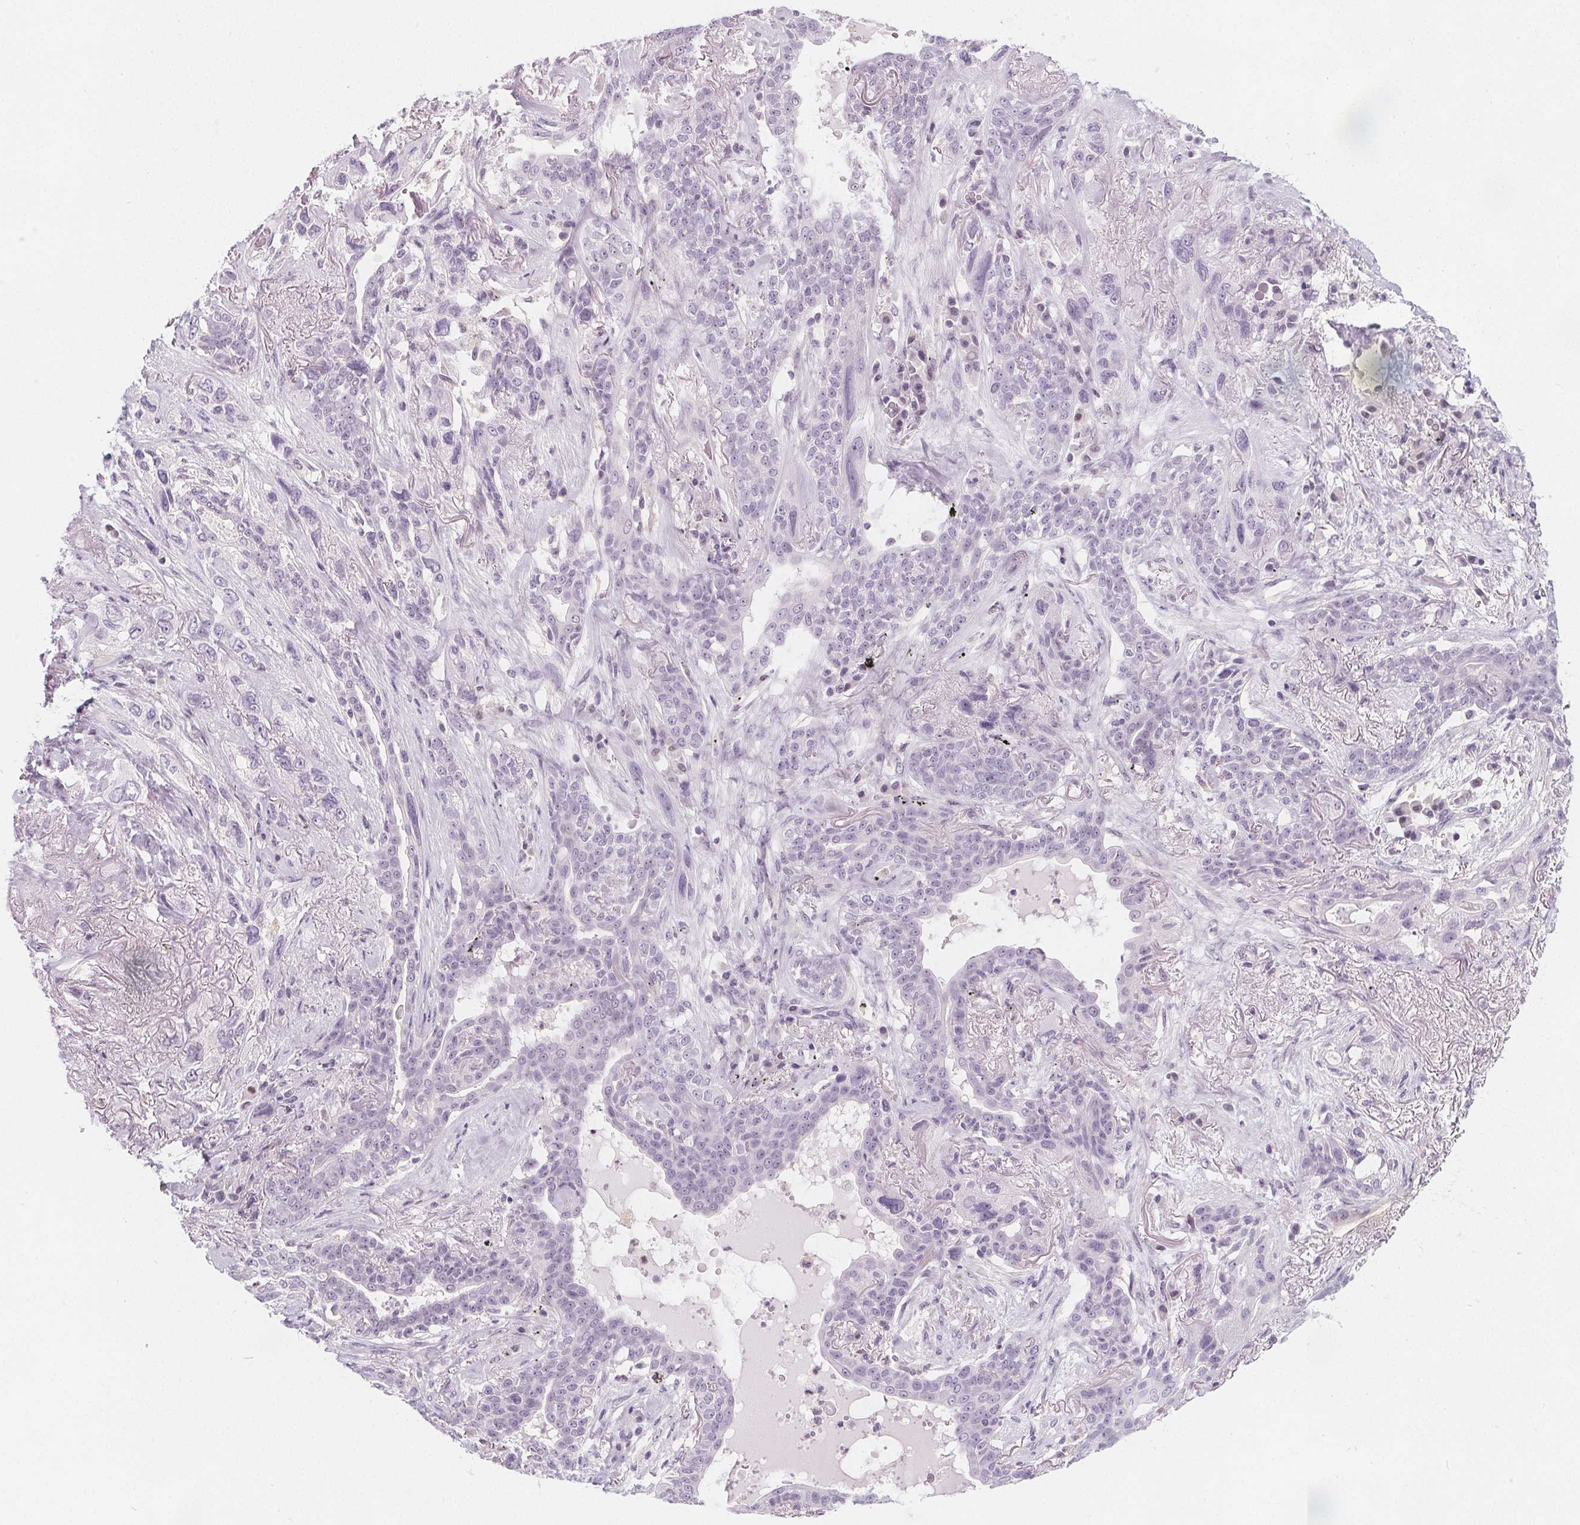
{"staining": {"intensity": "negative", "quantity": "none", "location": "none"}, "tissue": "lung cancer", "cell_type": "Tumor cells", "image_type": "cancer", "snomed": [{"axis": "morphology", "description": "Squamous cell carcinoma, NOS"}, {"axis": "topography", "description": "Lung"}], "caption": "Tumor cells show no significant protein staining in squamous cell carcinoma (lung).", "gene": "UGP2", "patient": {"sex": "female", "age": 70}}